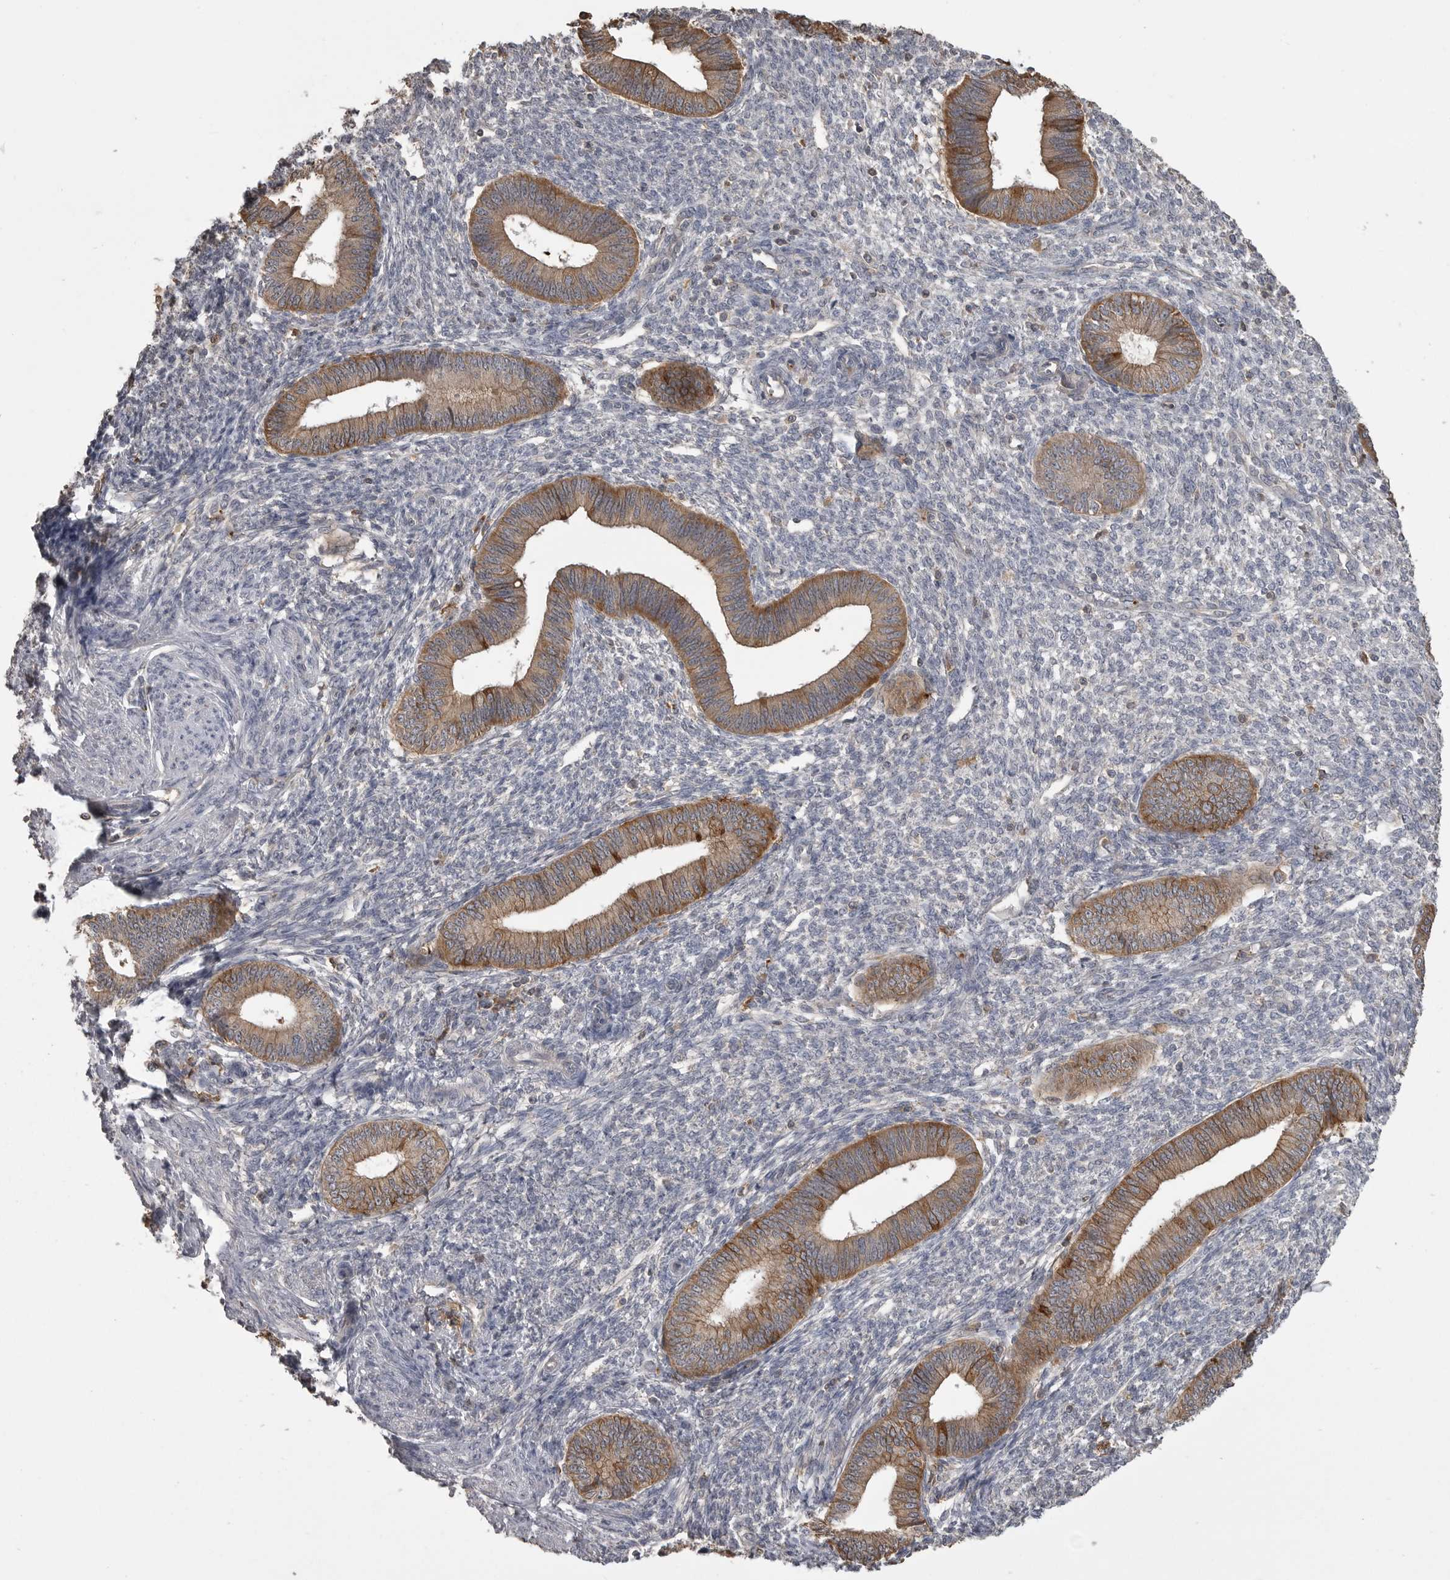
{"staining": {"intensity": "negative", "quantity": "none", "location": "none"}, "tissue": "endometrium", "cell_type": "Cells in endometrial stroma", "image_type": "normal", "snomed": [{"axis": "morphology", "description": "Normal tissue, NOS"}, {"axis": "topography", "description": "Endometrium"}], "caption": "High power microscopy micrograph of an IHC micrograph of normal endometrium, revealing no significant positivity in cells in endometrial stroma. (DAB IHC with hematoxylin counter stain).", "gene": "CMTM6", "patient": {"sex": "female", "age": 46}}